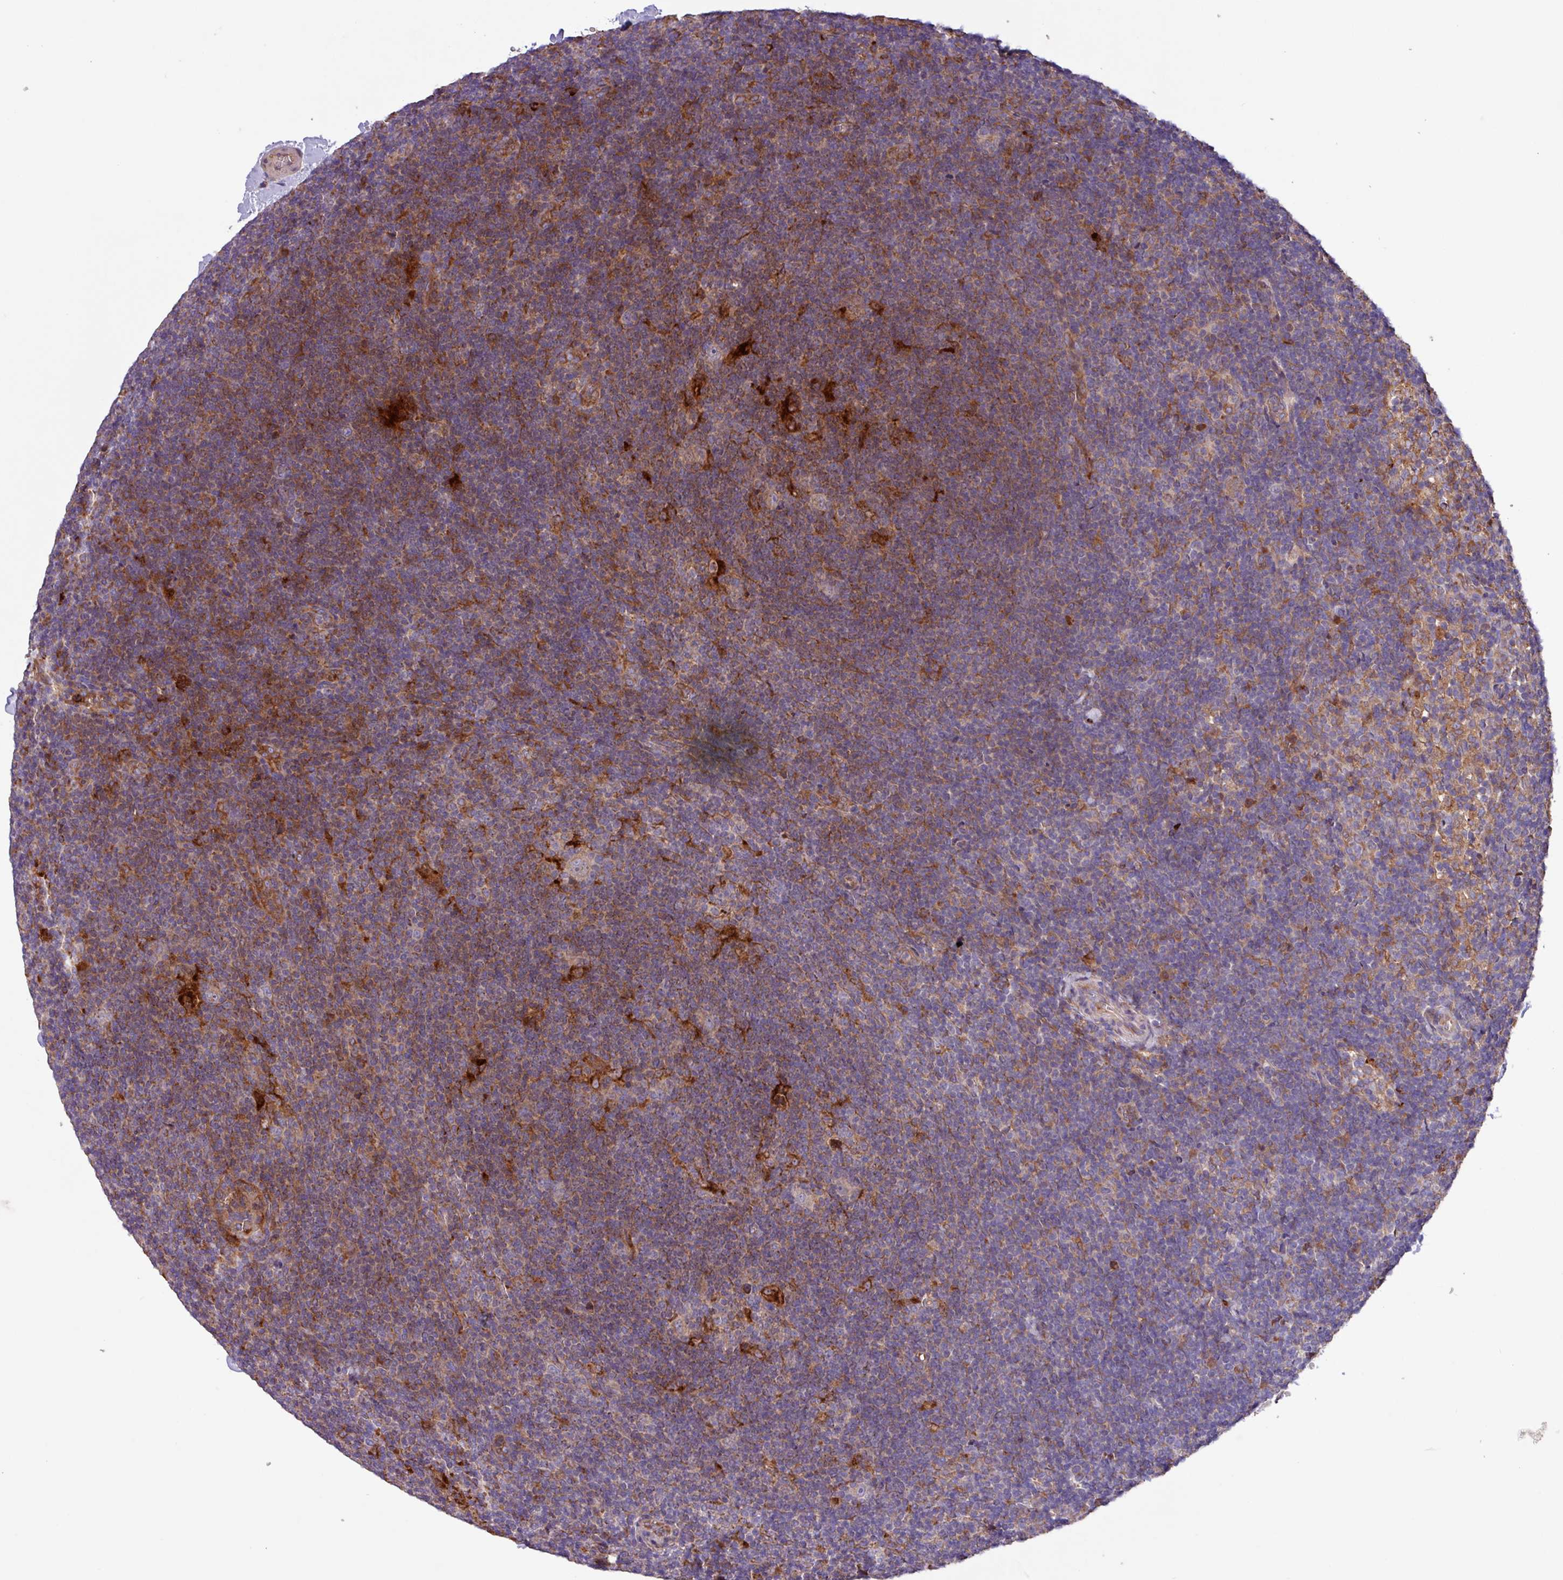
{"staining": {"intensity": "weak", "quantity": ">75%", "location": "cytoplasmic/membranous"}, "tissue": "lymphoma", "cell_type": "Tumor cells", "image_type": "cancer", "snomed": [{"axis": "morphology", "description": "Hodgkin's disease, NOS"}, {"axis": "topography", "description": "Lymph node"}], "caption": "Human Hodgkin's disease stained for a protein (brown) demonstrates weak cytoplasmic/membranous positive staining in about >75% of tumor cells.", "gene": "PTPRQ", "patient": {"sex": "female", "age": 57}}